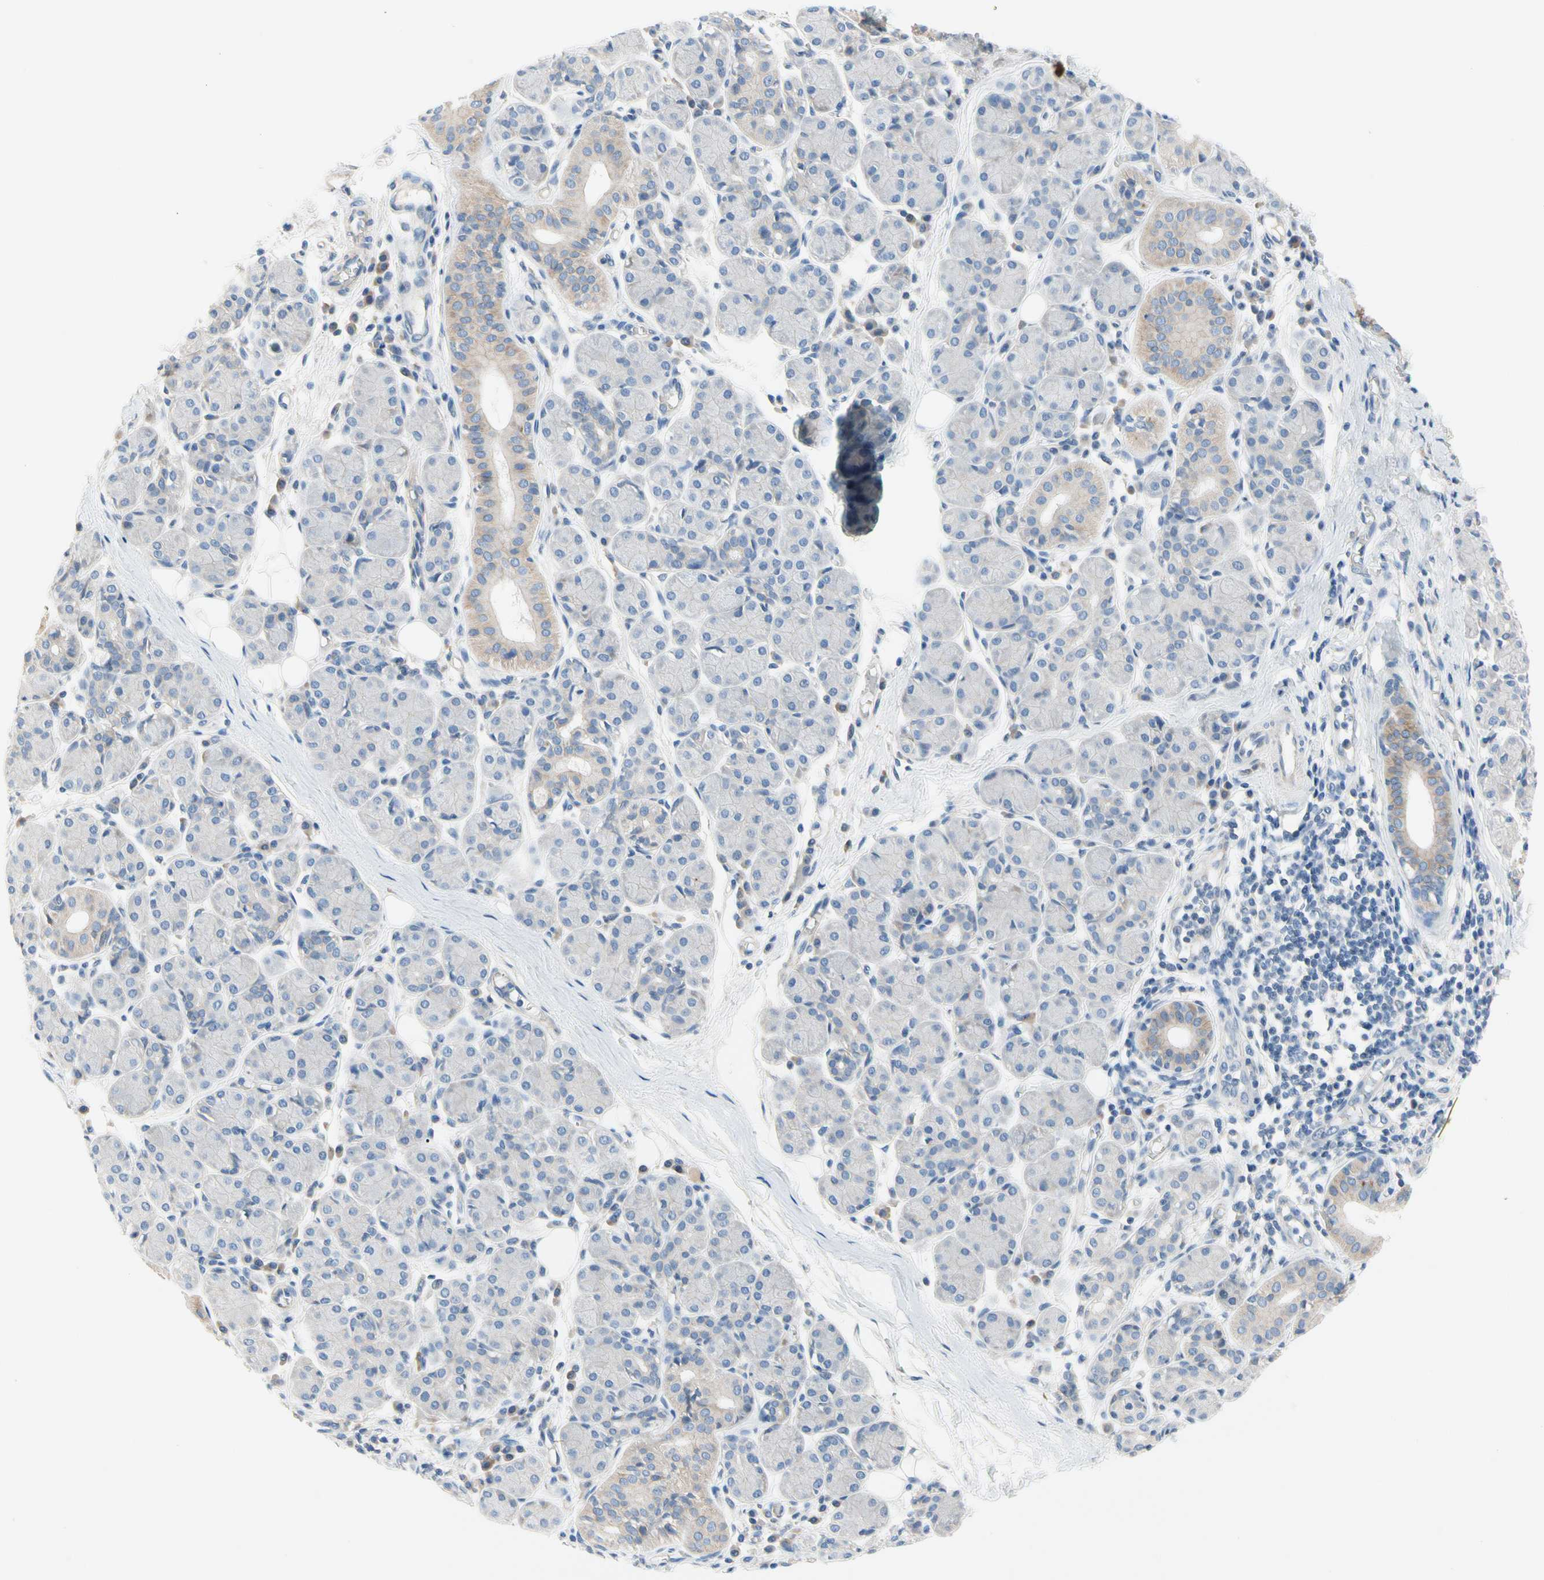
{"staining": {"intensity": "weak", "quantity": "<25%", "location": "cytoplasmic/membranous"}, "tissue": "salivary gland", "cell_type": "Glandular cells", "image_type": "normal", "snomed": [{"axis": "morphology", "description": "Normal tissue, NOS"}, {"axis": "morphology", "description": "Inflammation, NOS"}, {"axis": "topography", "description": "Lymph node"}, {"axis": "topography", "description": "Salivary gland"}], "caption": "Immunohistochemistry of benign human salivary gland exhibits no expression in glandular cells. (DAB (3,3'-diaminobenzidine) IHC, high magnification).", "gene": "CA14", "patient": {"sex": "male", "age": 3}}